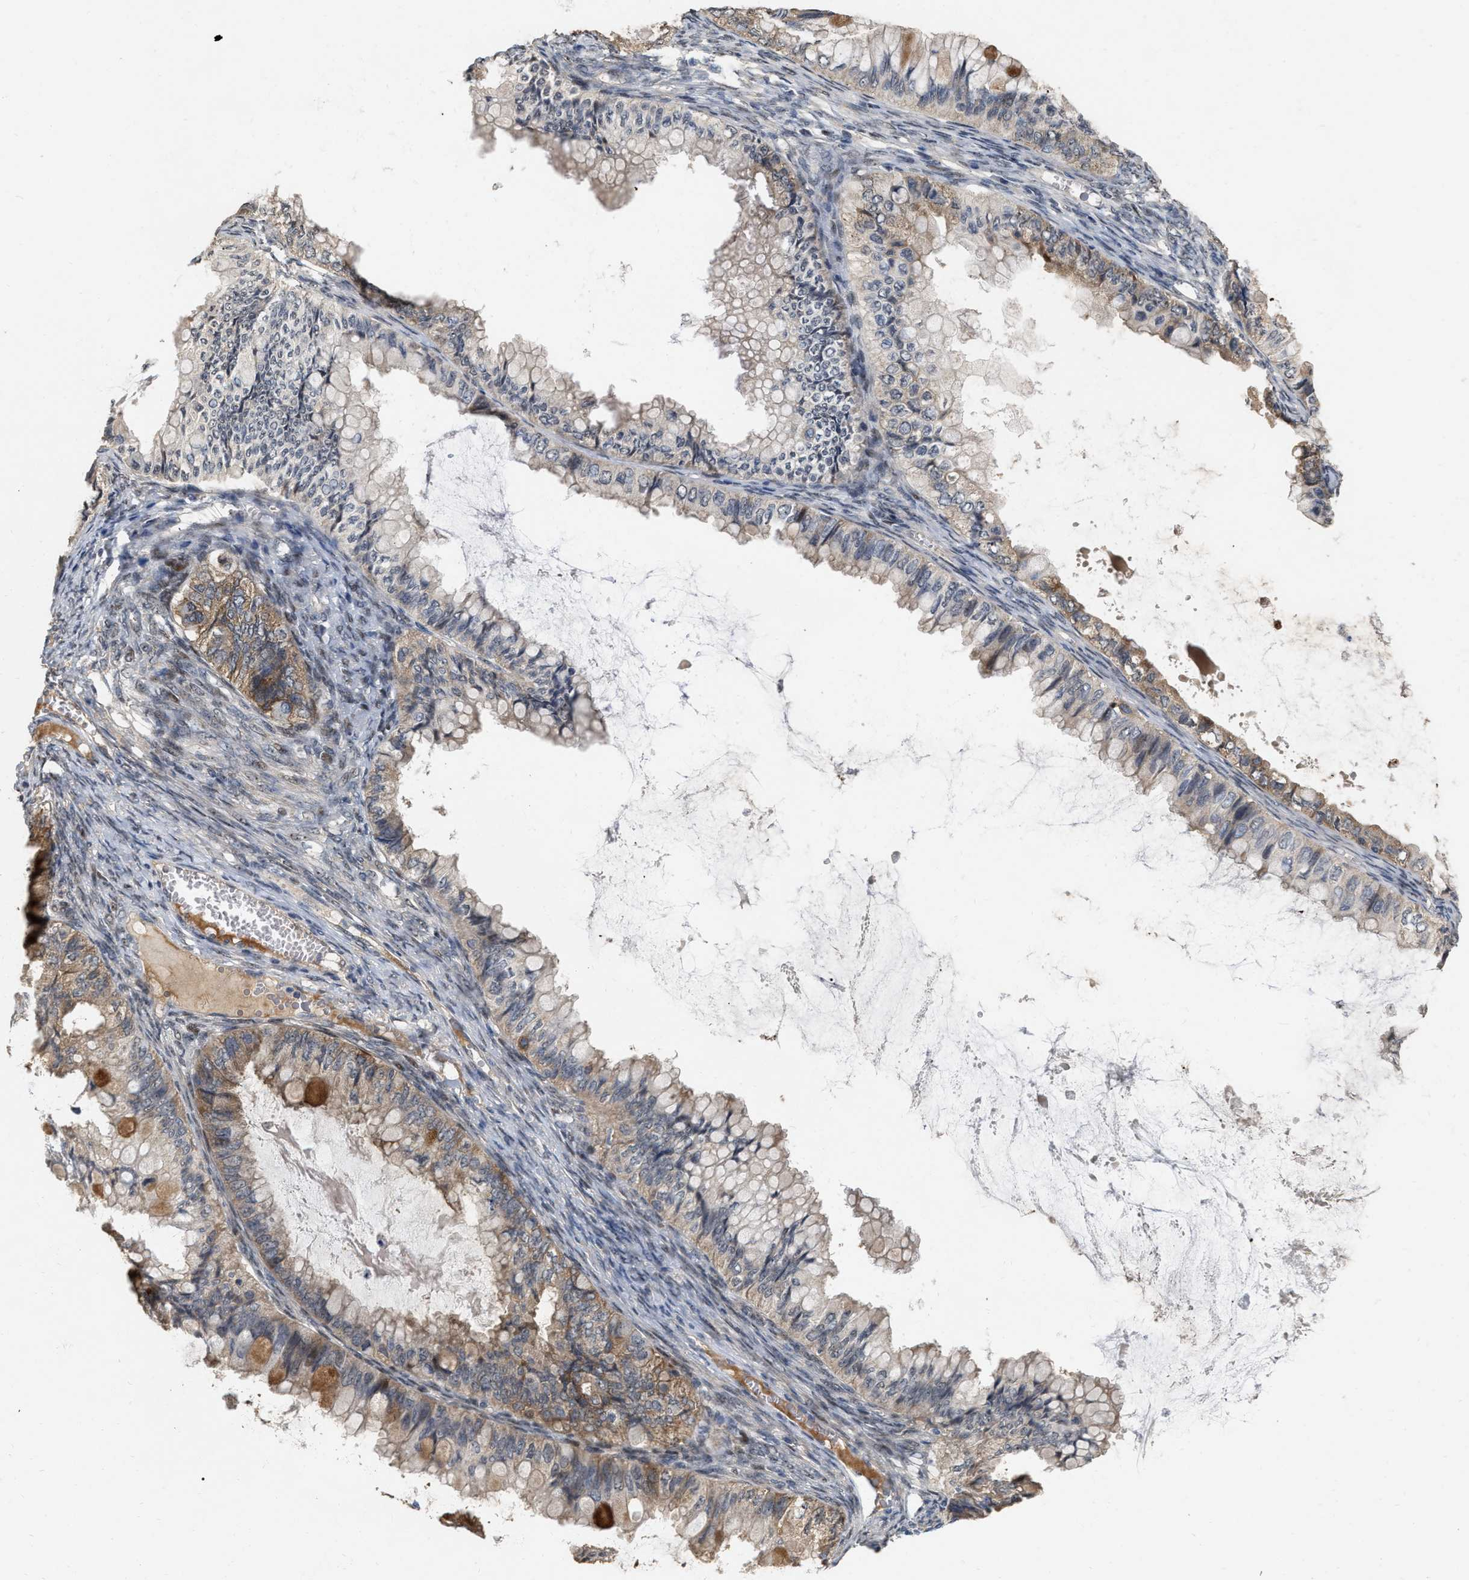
{"staining": {"intensity": "moderate", "quantity": "25%-75%", "location": "cytoplasmic/membranous"}, "tissue": "ovarian cancer", "cell_type": "Tumor cells", "image_type": "cancer", "snomed": [{"axis": "morphology", "description": "Cystadenocarcinoma, mucinous, NOS"}, {"axis": "topography", "description": "Ovary"}], "caption": "Human ovarian cancer stained with a brown dye displays moderate cytoplasmic/membranous positive positivity in about 25%-75% of tumor cells.", "gene": "RUVBL1", "patient": {"sex": "female", "age": 80}}